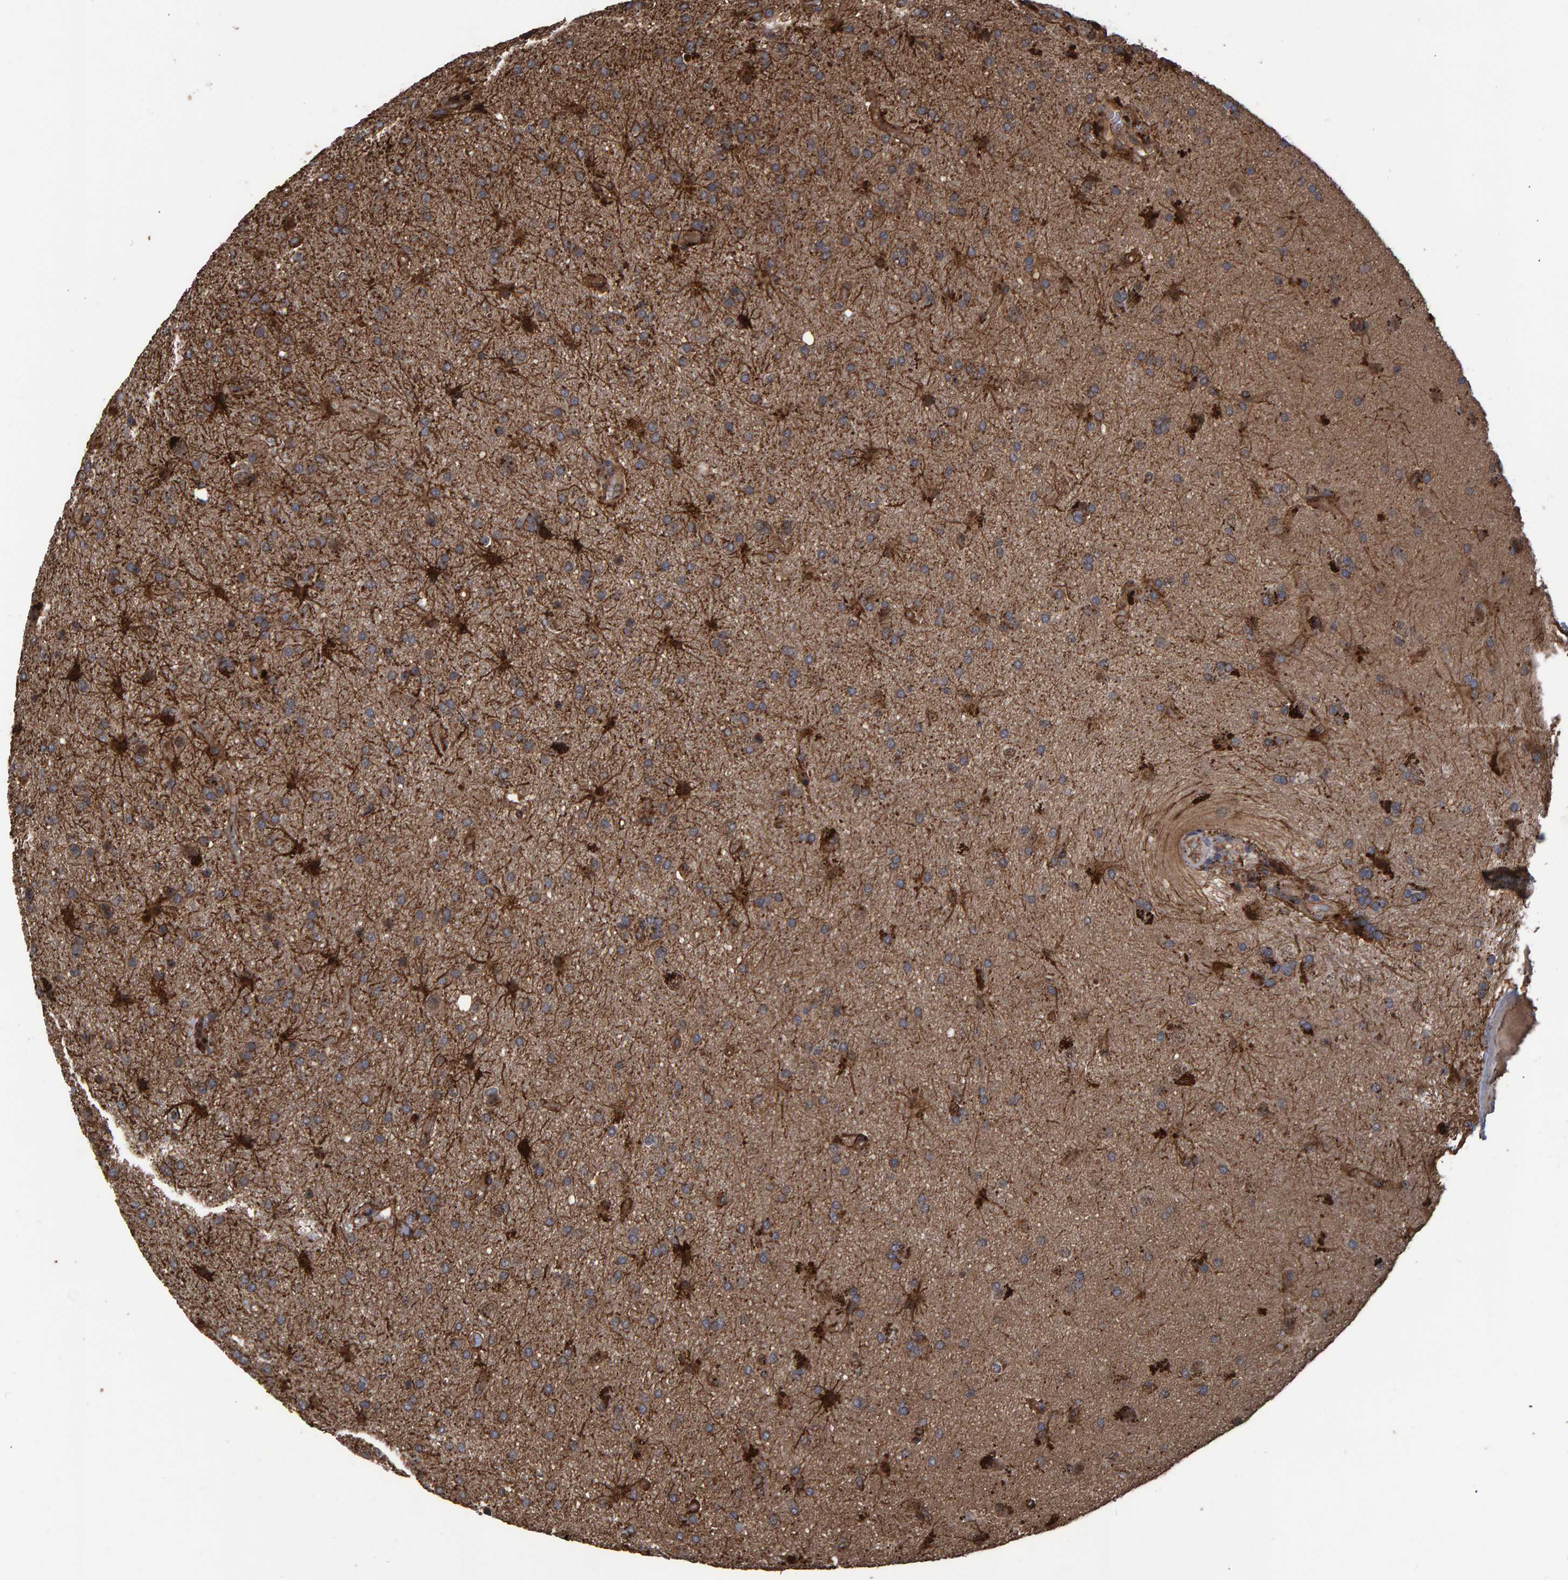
{"staining": {"intensity": "moderate", "quantity": ">75%", "location": "cytoplasmic/membranous"}, "tissue": "glioma", "cell_type": "Tumor cells", "image_type": "cancer", "snomed": [{"axis": "morphology", "description": "Glioma, malignant, High grade"}, {"axis": "topography", "description": "Brain"}], "caption": "A high-resolution micrograph shows IHC staining of glioma, which exhibits moderate cytoplasmic/membranous positivity in about >75% of tumor cells.", "gene": "TRIM68", "patient": {"sex": "male", "age": 72}}